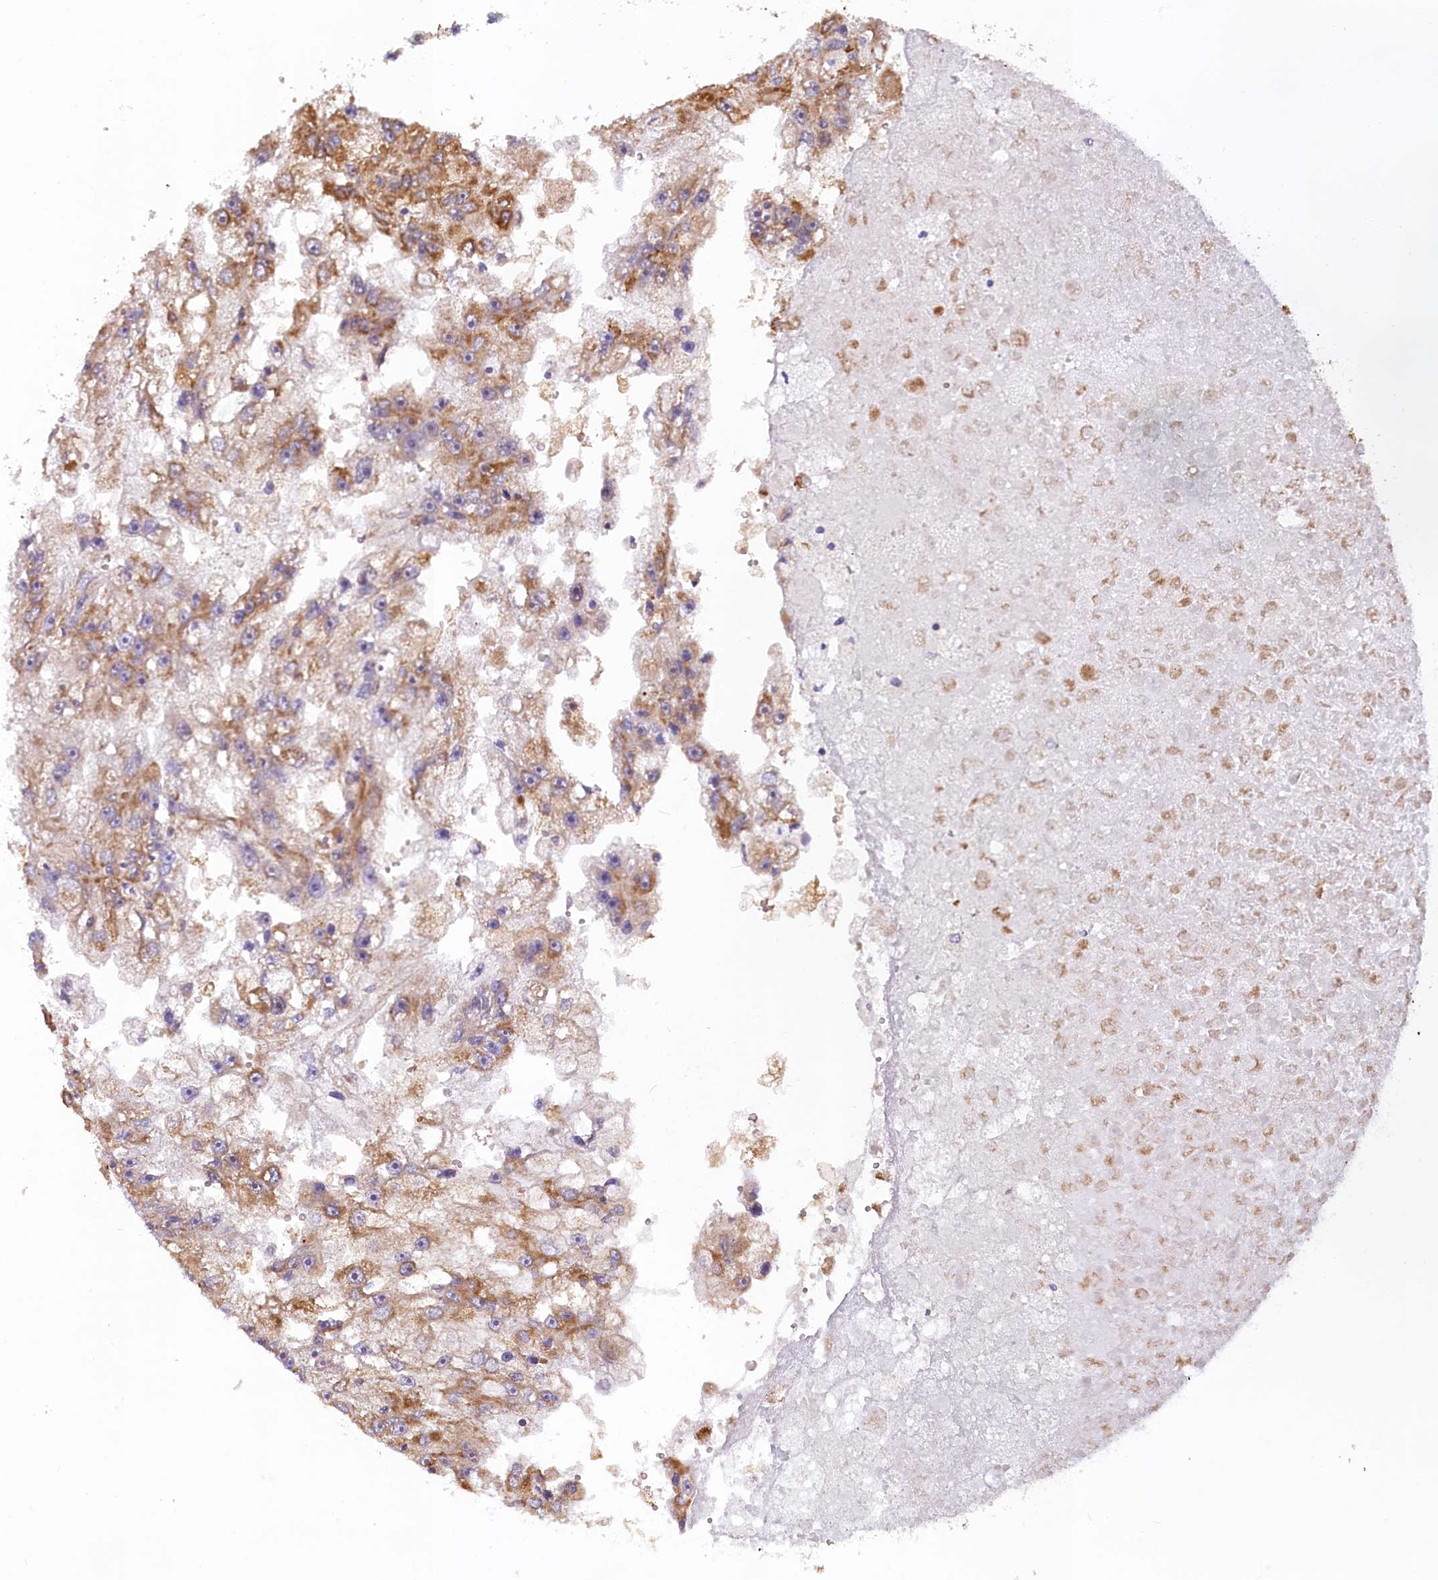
{"staining": {"intensity": "moderate", "quantity": ">75%", "location": "nuclear"}, "tissue": "renal cancer", "cell_type": "Tumor cells", "image_type": "cancer", "snomed": [{"axis": "morphology", "description": "Adenocarcinoma, NOS"}, {"axis": "topography", "description": "Kidney"}], "caption": "Renal cancer stained with a brown dye demonstrates moderate nuclear positive expression in about >75% of tumor cells.", "gene": "CARD8", "patient": {"sex": "male", "age": 63}}